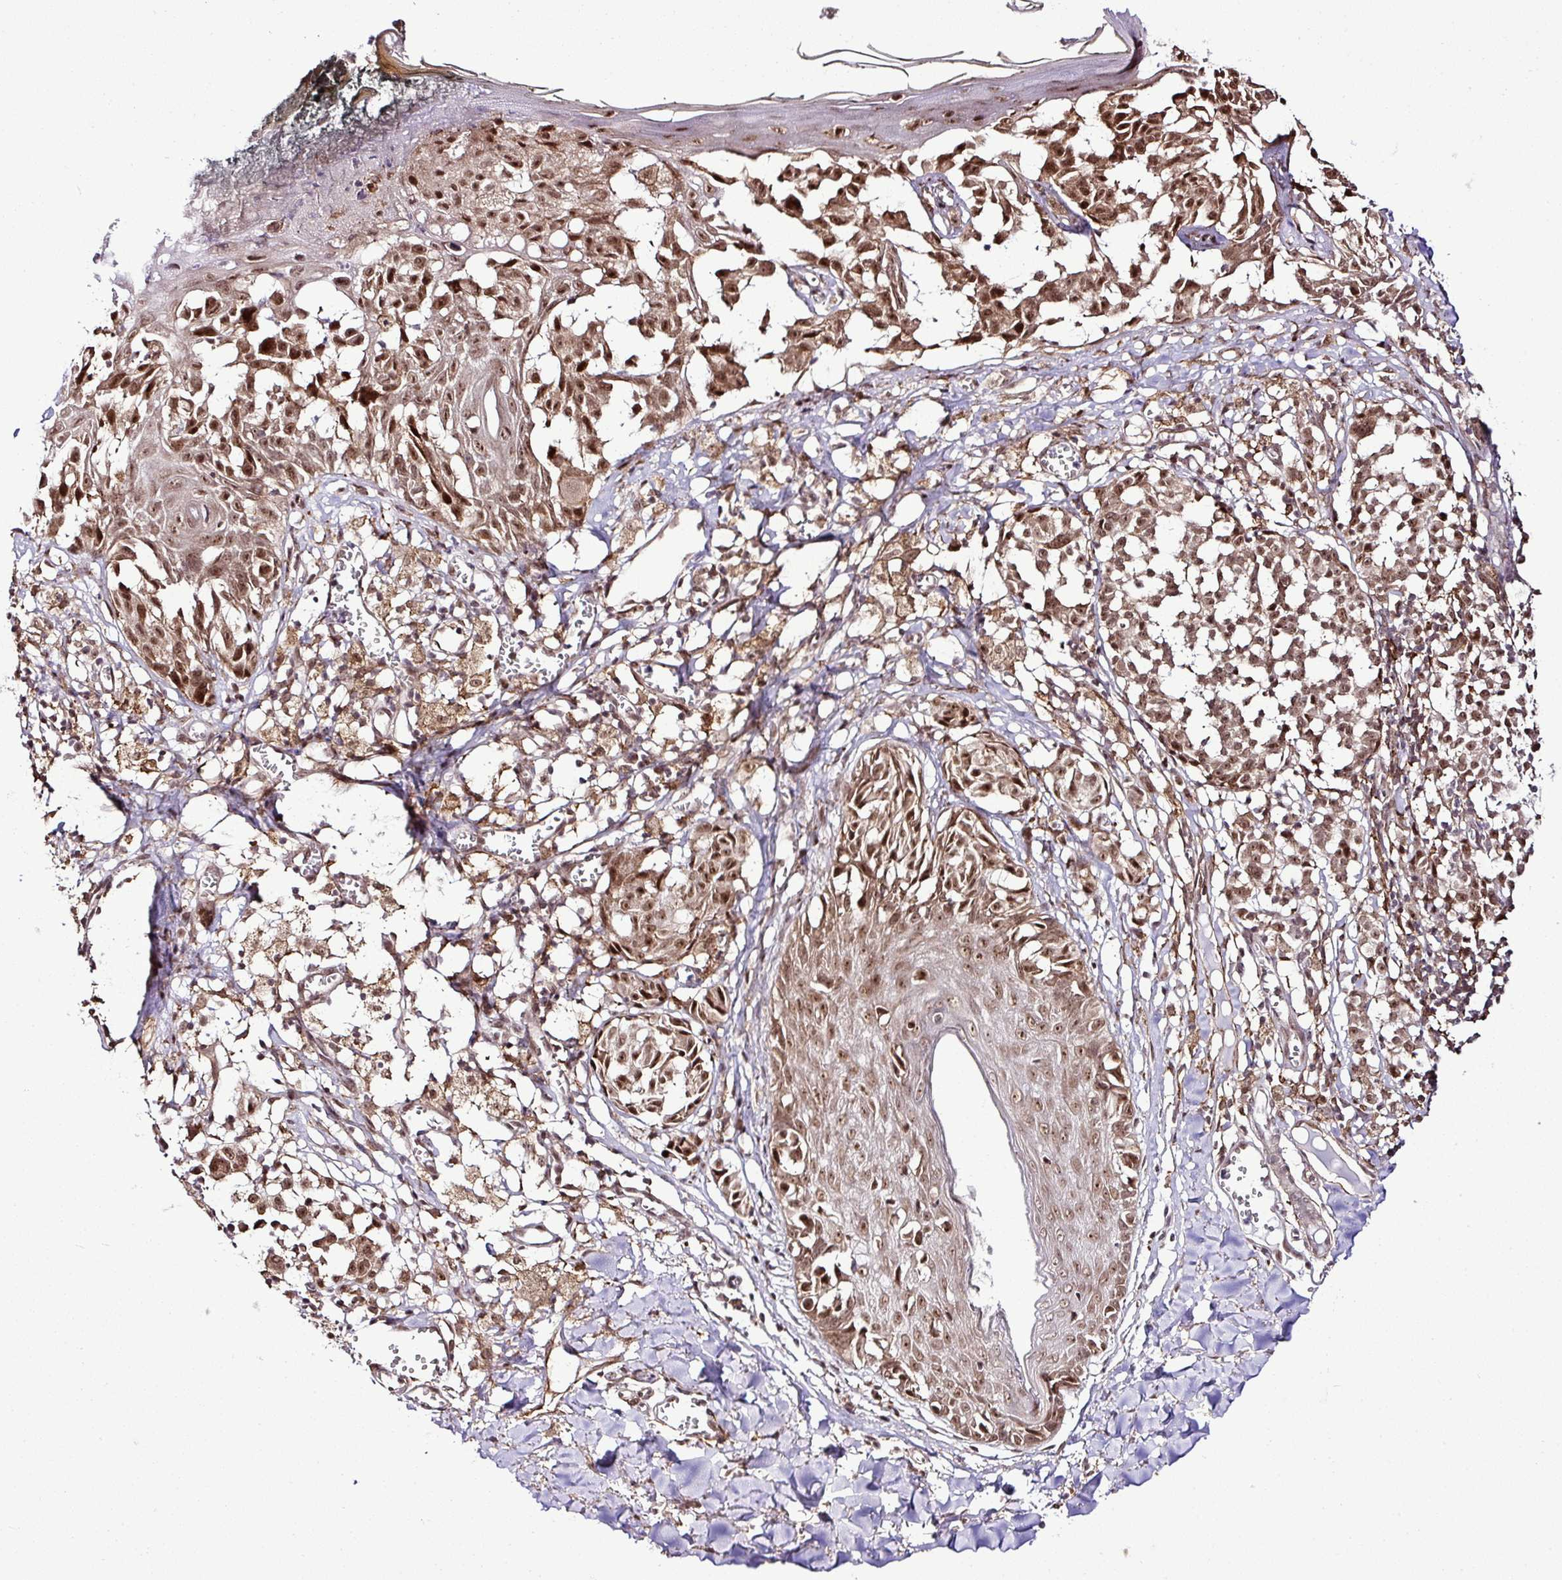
{"staining": {"intensity": "moderate", "quantity": ">75%", "location": "cytoplasmic/membranous,nuclear"}, "tissue": "melanoma", "cell_type": "Tumor cells", "image_type": "cancer", "snomed": [{"axis": "morphology", "description": "Malignant melanoma, NOS"}, {"axis": "topography", "description": "Skin"}], "caption": "This photomicrograph displays immunohistochemistry (IHC) staining of melanoma, with medium moderate cytoplasmic/membranous and nuclear positivity in about >75% of tumor cells.", "gene": "FAM153A", "patient": {"sex": "female", "age": 43}}